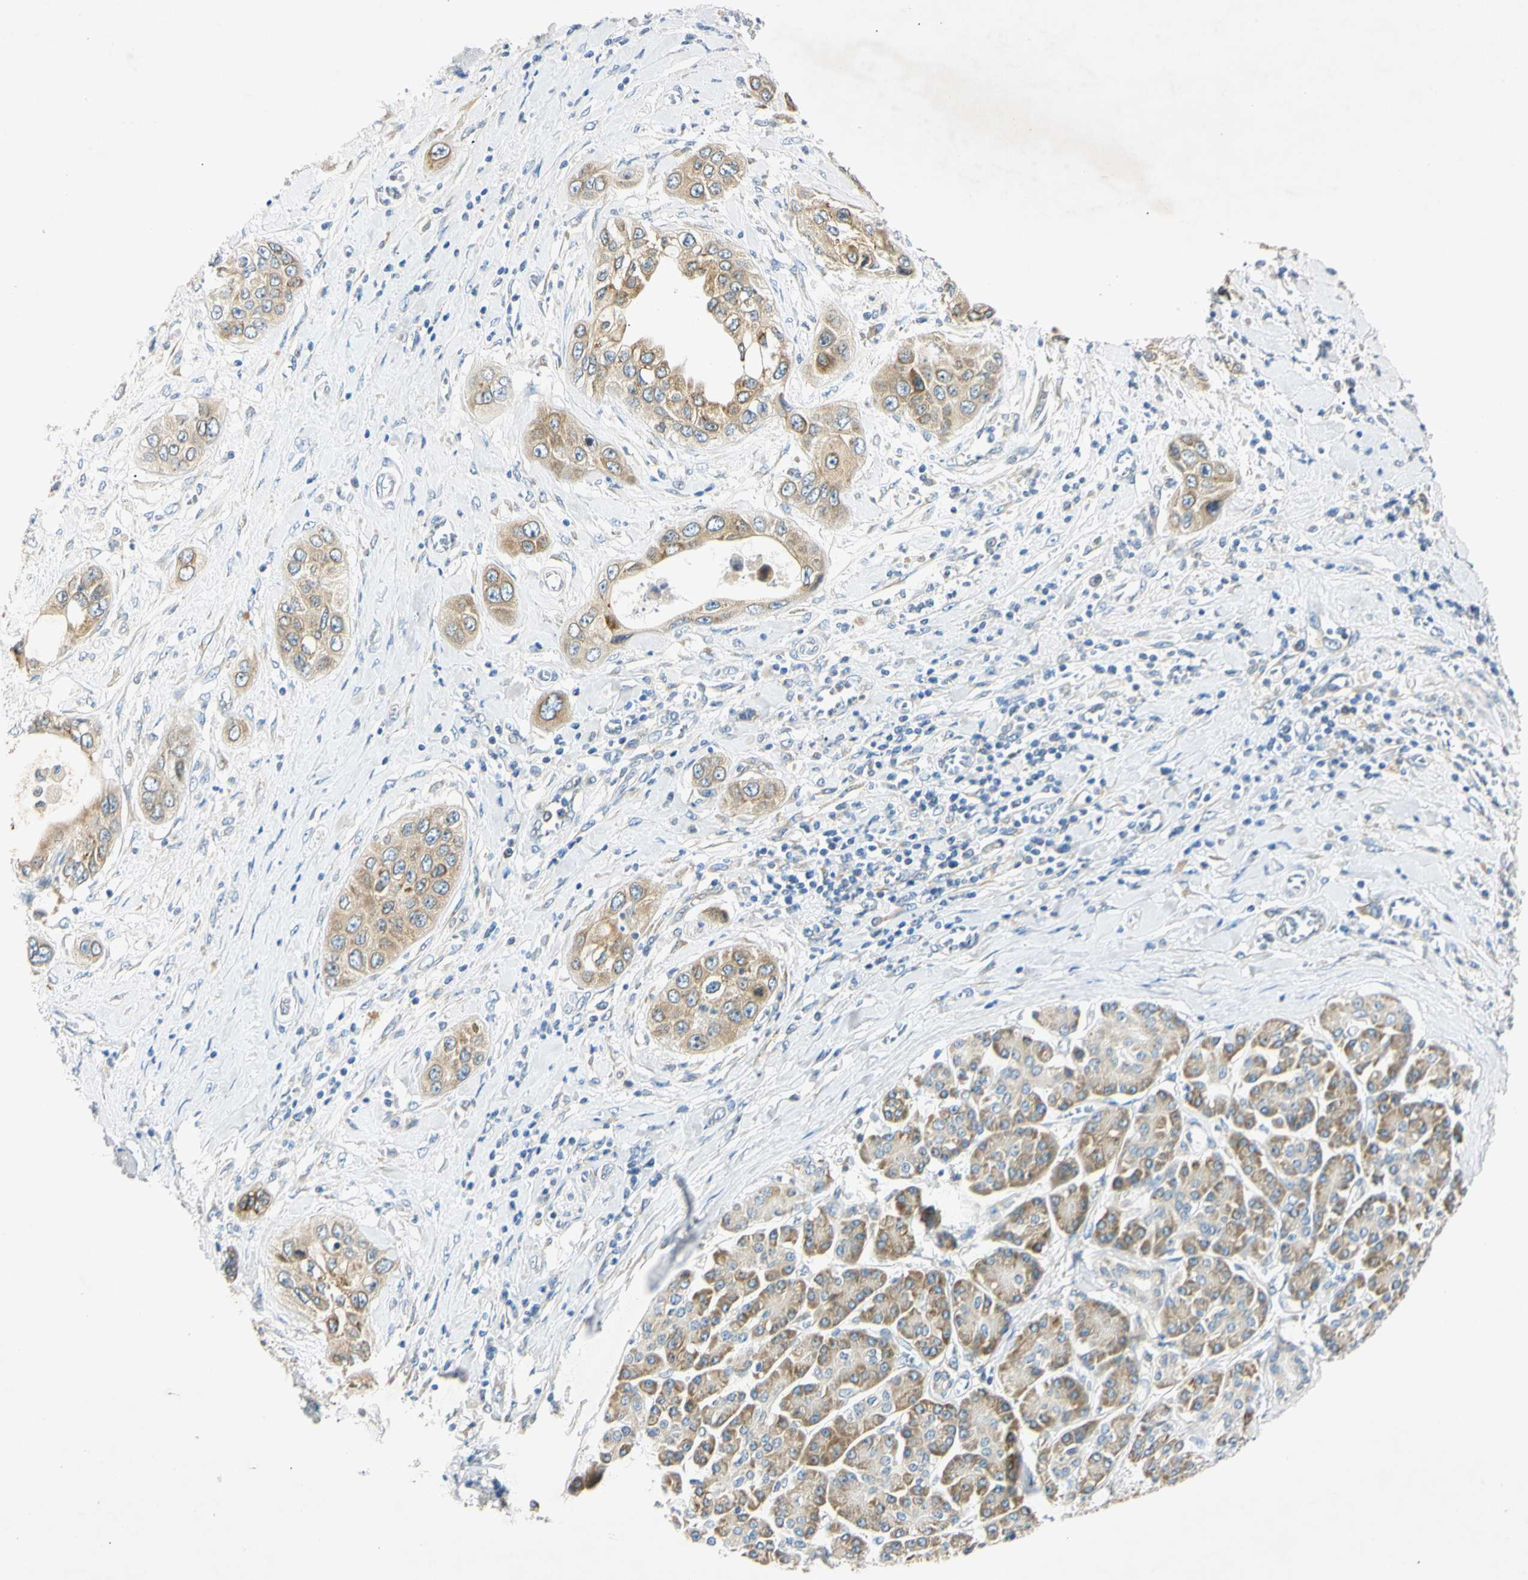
{"staining": {"intensity": "weak", "quantity": ">75%", "location": "cytoplasmic/membranous"}, "tissue": "pancreatic cancer", "cell_type": "Tumor cells", "image_type": "cancer", "snomed": [{"axis": "morphology", "description": "Adenocarcinoma, NOS"}, {"axis": "topography", "description": "Pancreas"}], "caption": "A low amount of weak cytoplasmic/membranous staining is appreciated in about >75% of tumor cells in pancreatic adenocarcinoma tissue.", "gene": "DNAJB12", "patient": {"sex": "female", "age": 70}}